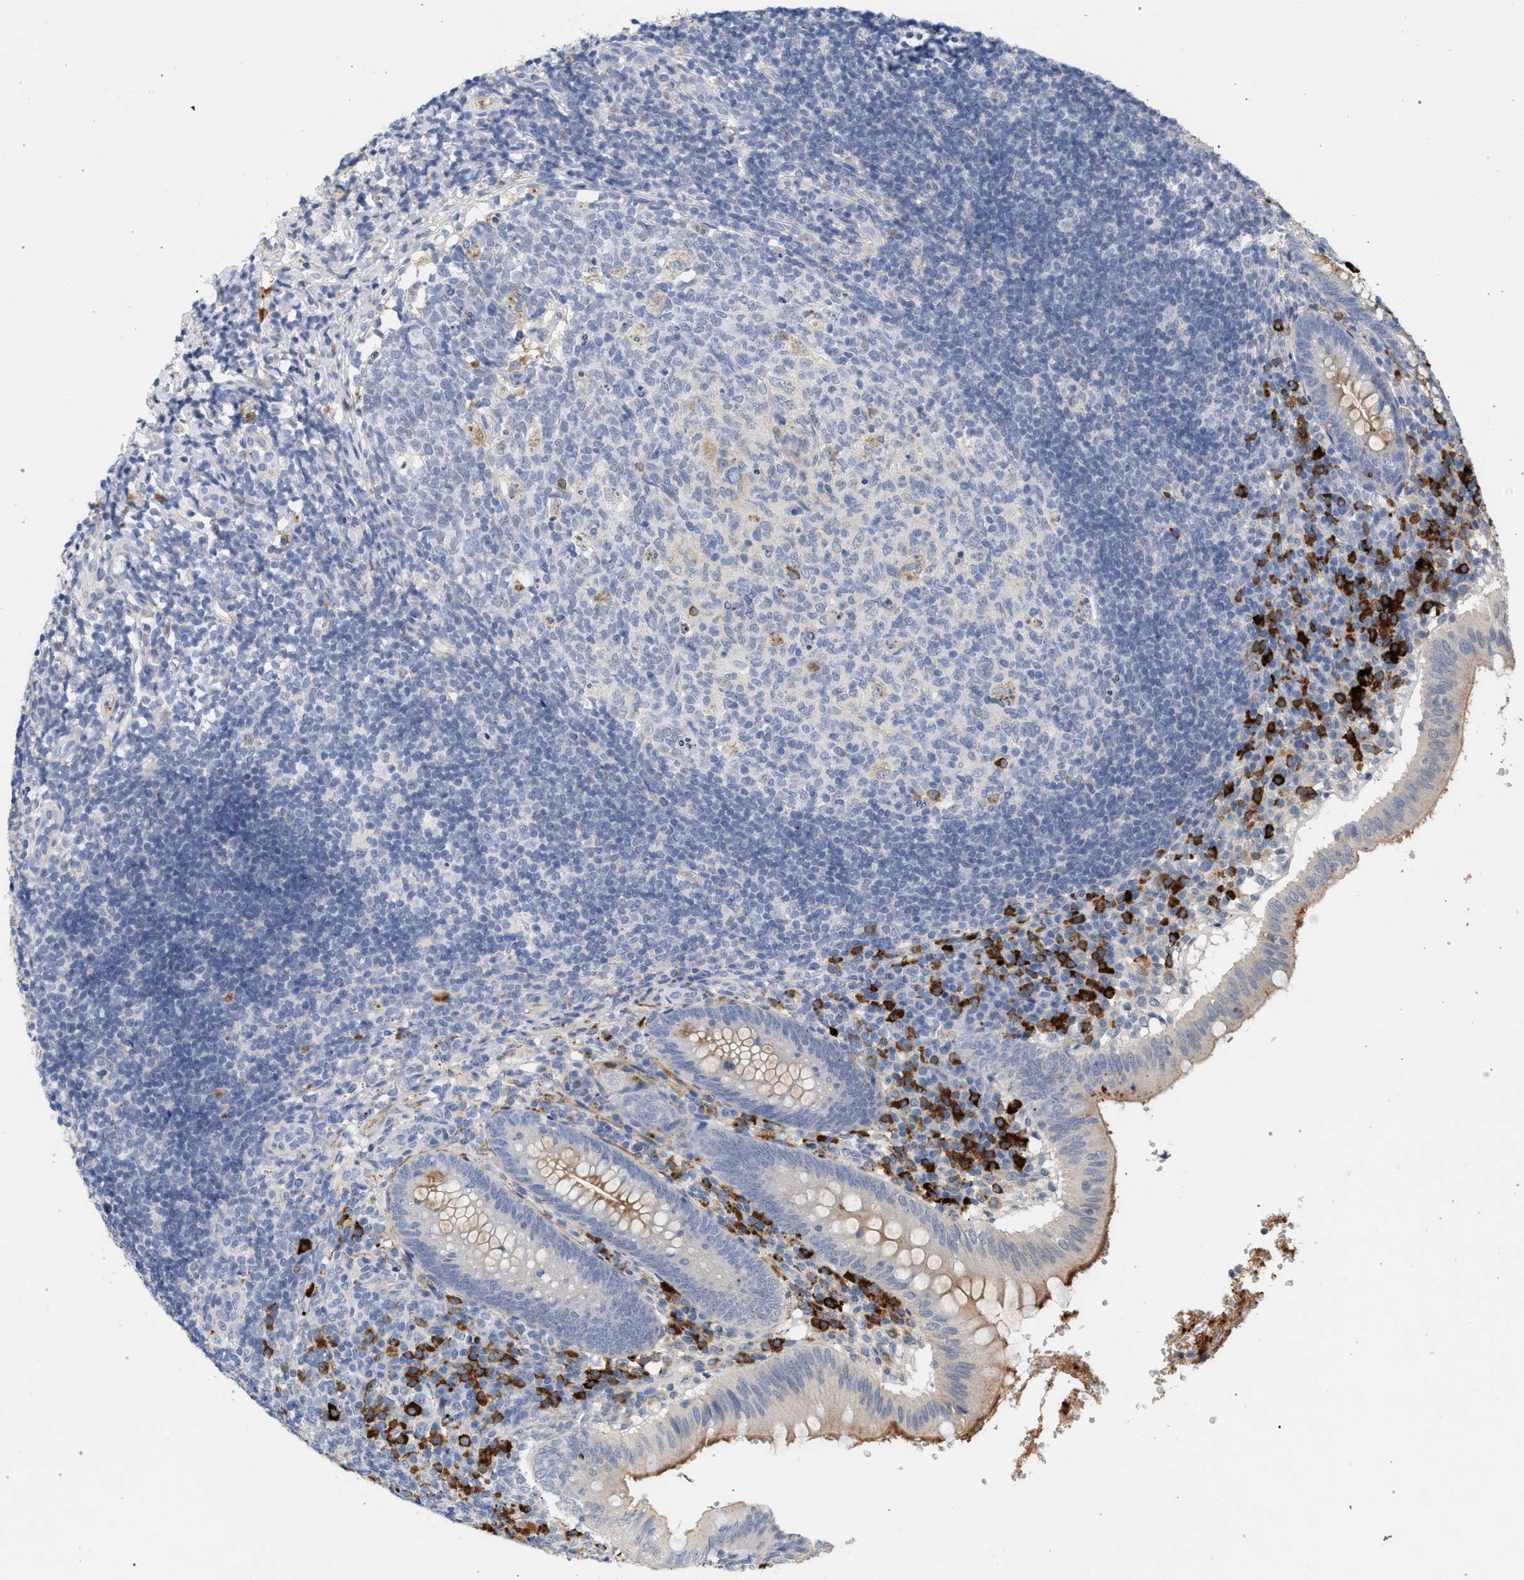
{"staining": {"intensity": "moderate", "quantity": "<25%", "location": "cytoplasmic/membranous"}, "tissue": "appendix", "cell_type": "Glandular cells", "image_type": "normal", "snomed": [{"axis": "morphology", "description": "Normal tissue, NOS"}, {"axis": "topography", "description": "Appendix"}], "caption": "Moderate cytoplasmic/membranous protein staining is identified in about <25% of glandular cells in appendix. (DAB IHC, brown staining for protein, blue staining for nuclei).", "gene": "MAMDC2", "patient": {"sex": "male", "age": 8}}